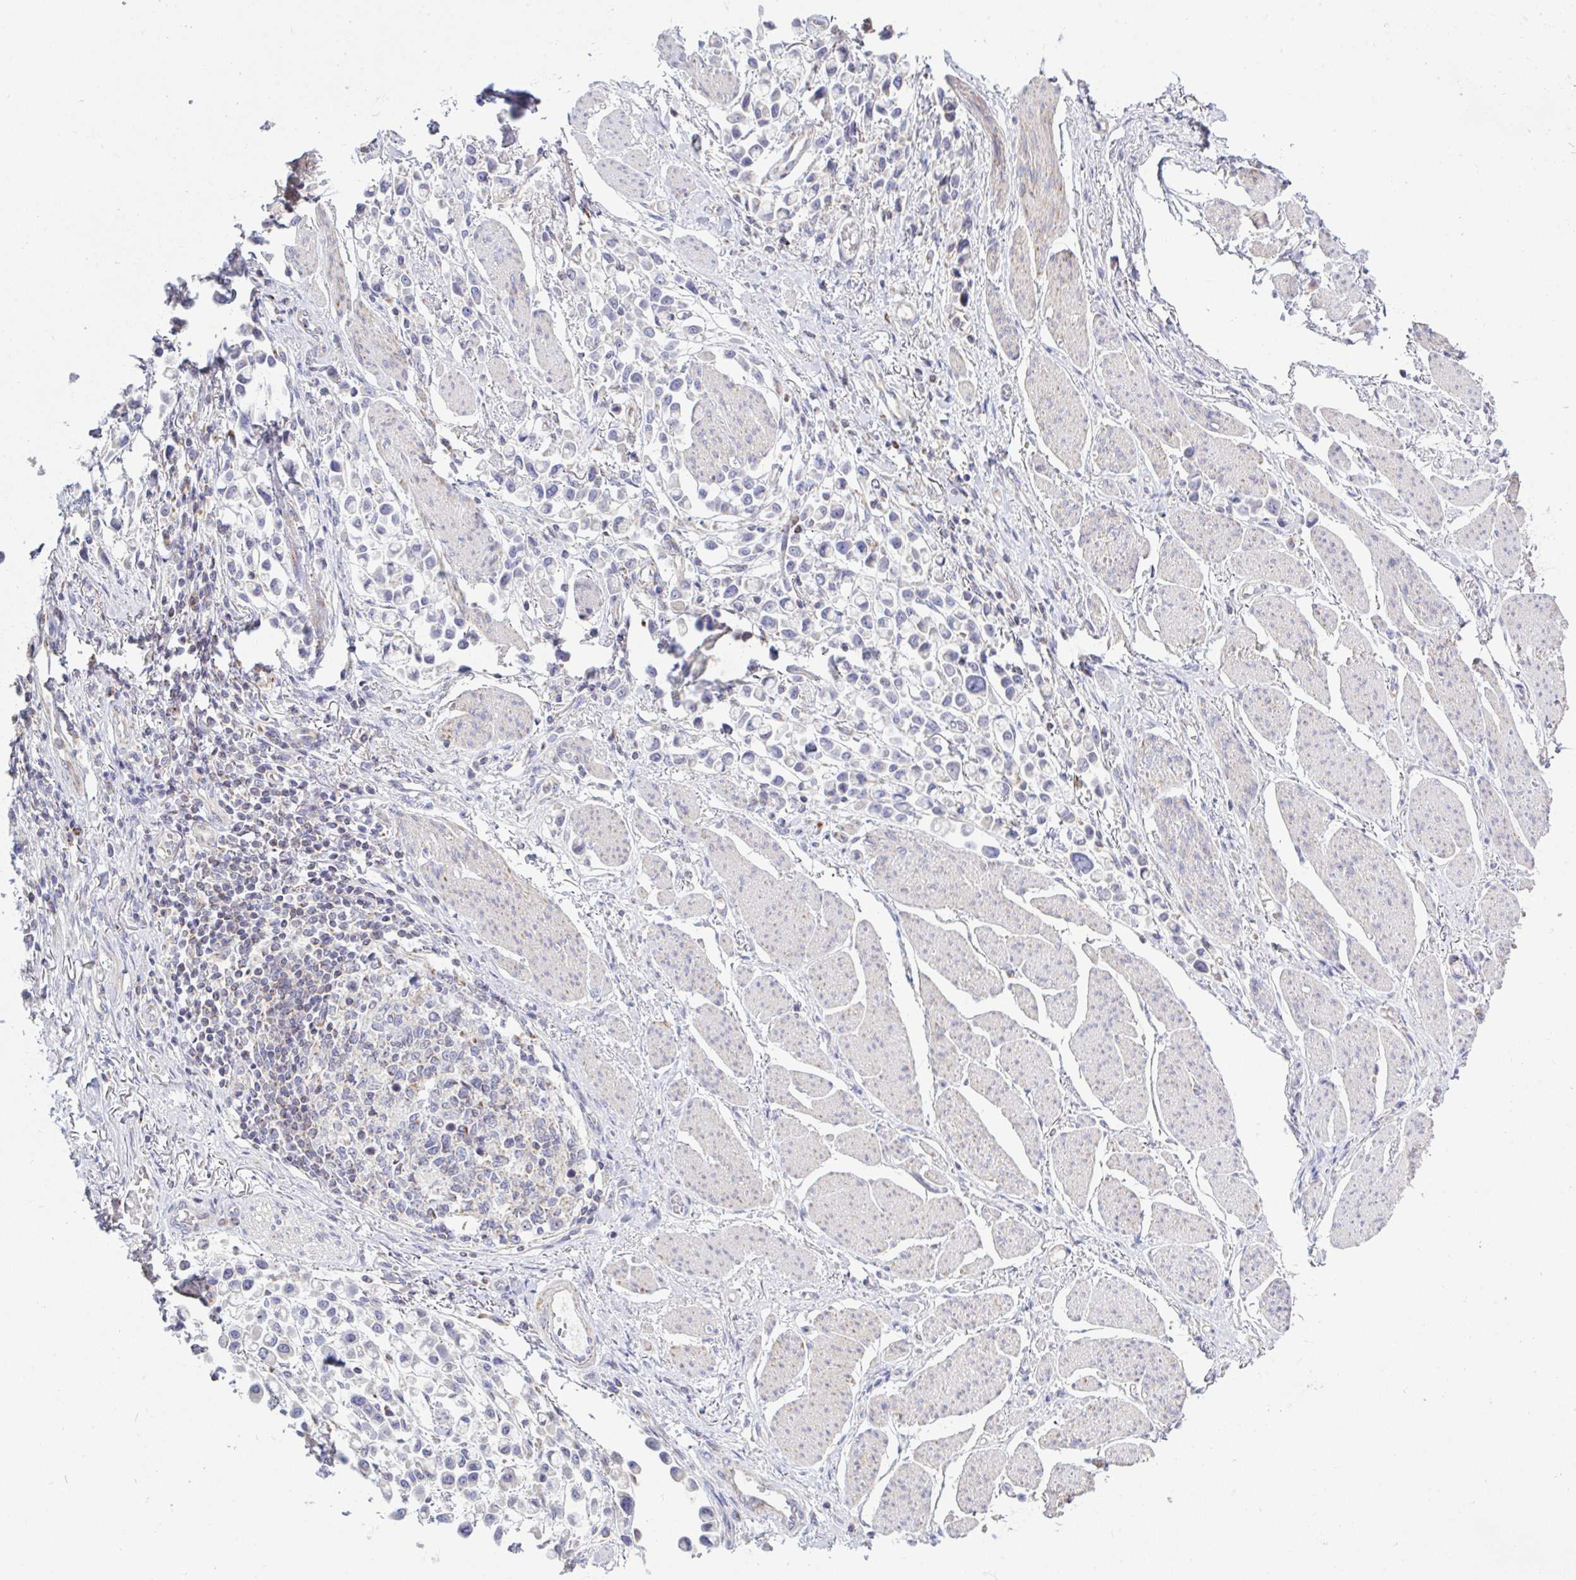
{"staining": {"intensity": "negative", "quantity": "none", "location": "none"}, "tissue": "stomach cancer", "cell_type": "Tumor cells", "image_type": "cancer", "snomed": [{"axis": "morphology", "description": "Adenocarcinoma, NOS"}, {"axis": "topography", "description": "Stomach"}], "caption": "Adenocarcinoma (stomach) was stained to show a protein in brown. There is no significant positivity in tumor cells.", "gene": "NDUFA7", "patient": {"sex": "female", "age": 81}}